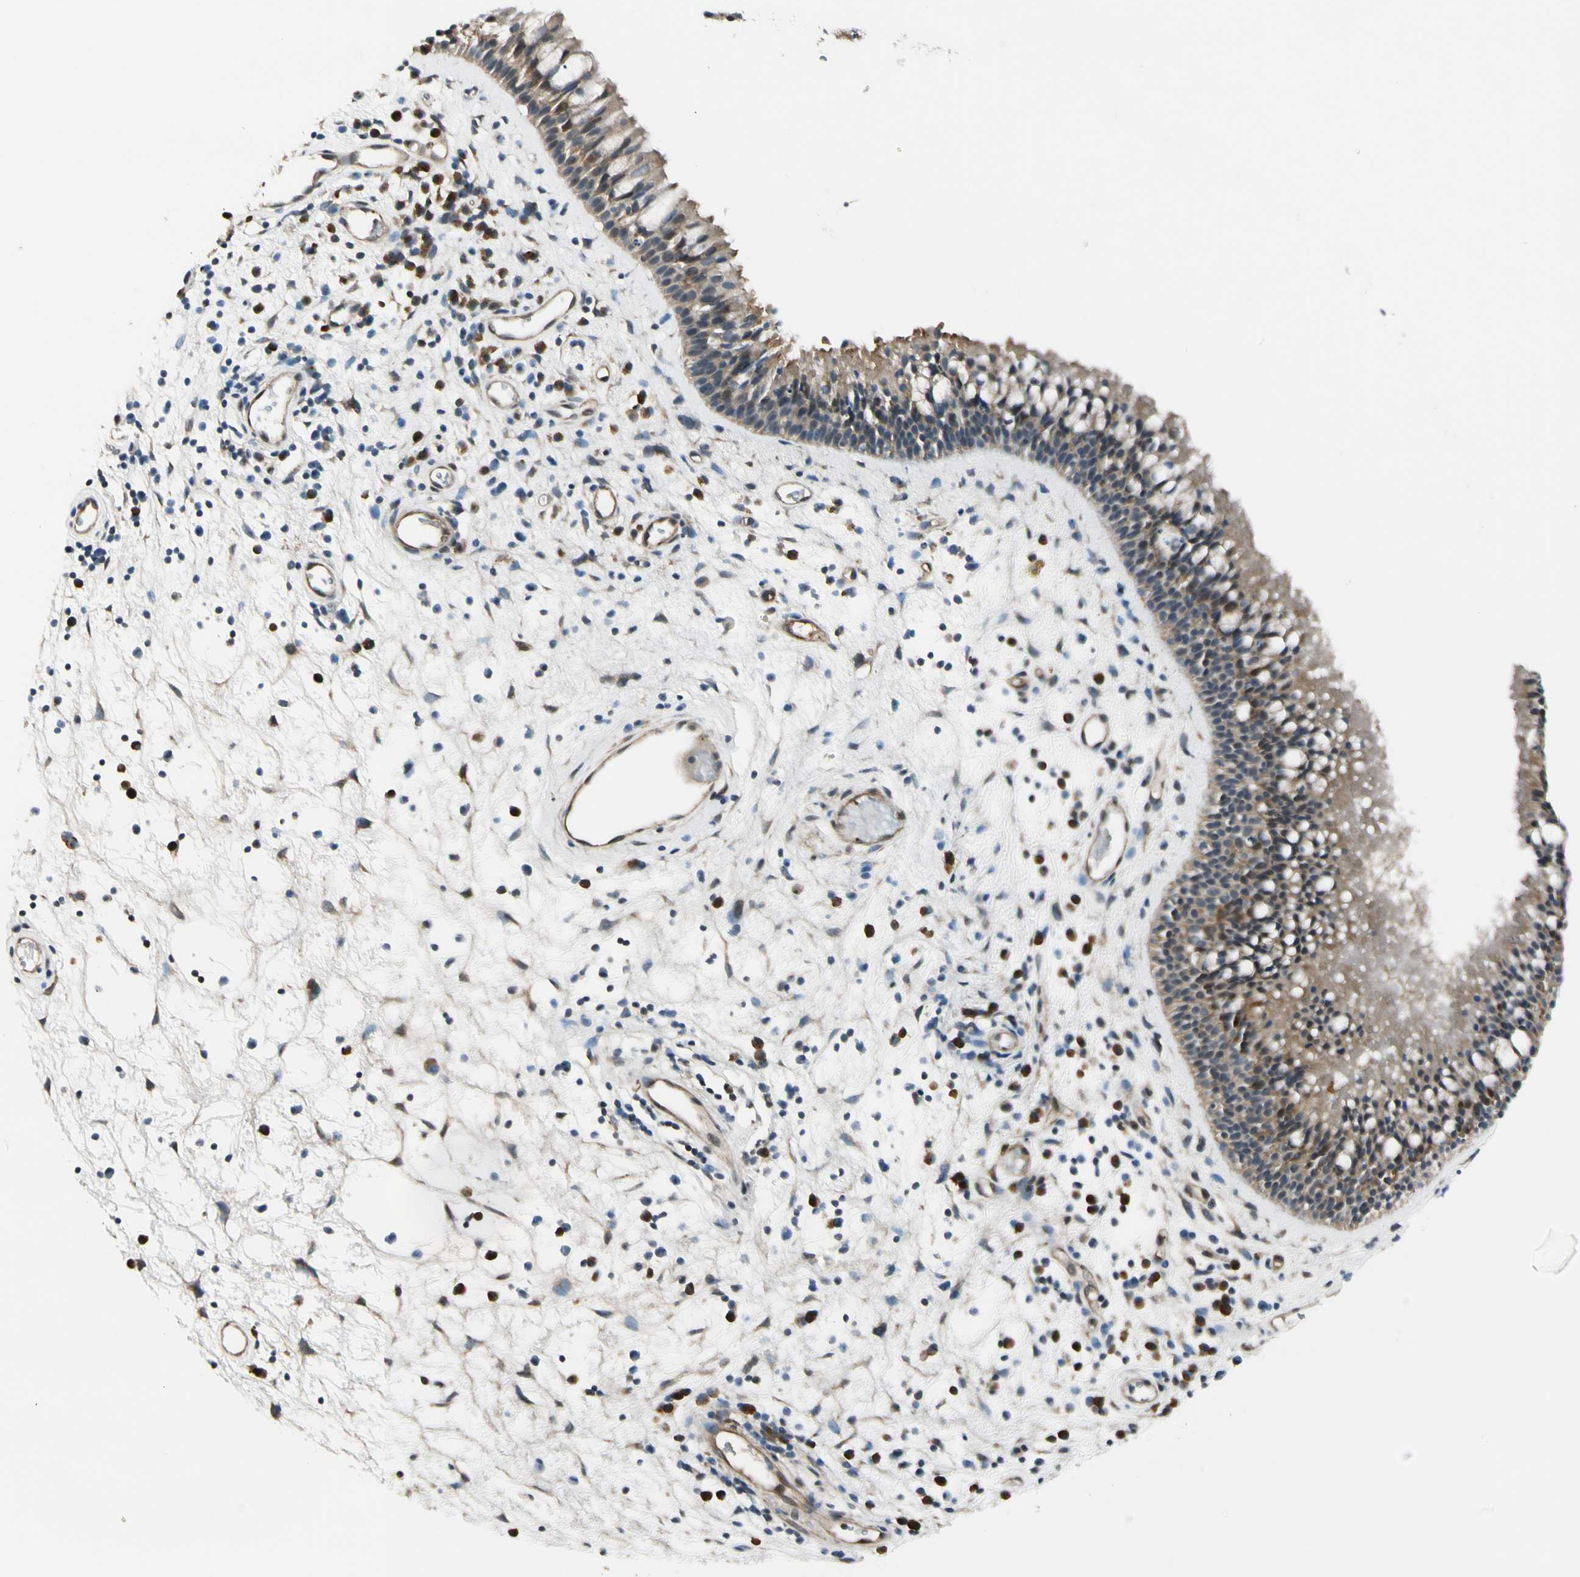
{"staining": {"intensity": "moderate", "quantity": ">75%", "location": "cytoplasmic/membranous,nuclear"}, "tissue": "nasopharynx", "cell_type": "Respiratory epithelial cells", "image_type": "normal", "snomed": [{"axis": "morphology", "description": "Normal tissue, NOS"}, {"axis": "morphology", "description": "Inflammation, NOS"}, {"axis": "topography", "description": "Nasopharynx"}], "caption": "Moderate cytoplasmic/membranous,nuclear protein positivity is identified in about >75% of respiratory epithelial cells in nasopharynx.", "gene": "RASGRF1", "patient": {"sex": "male", "age": 48}}